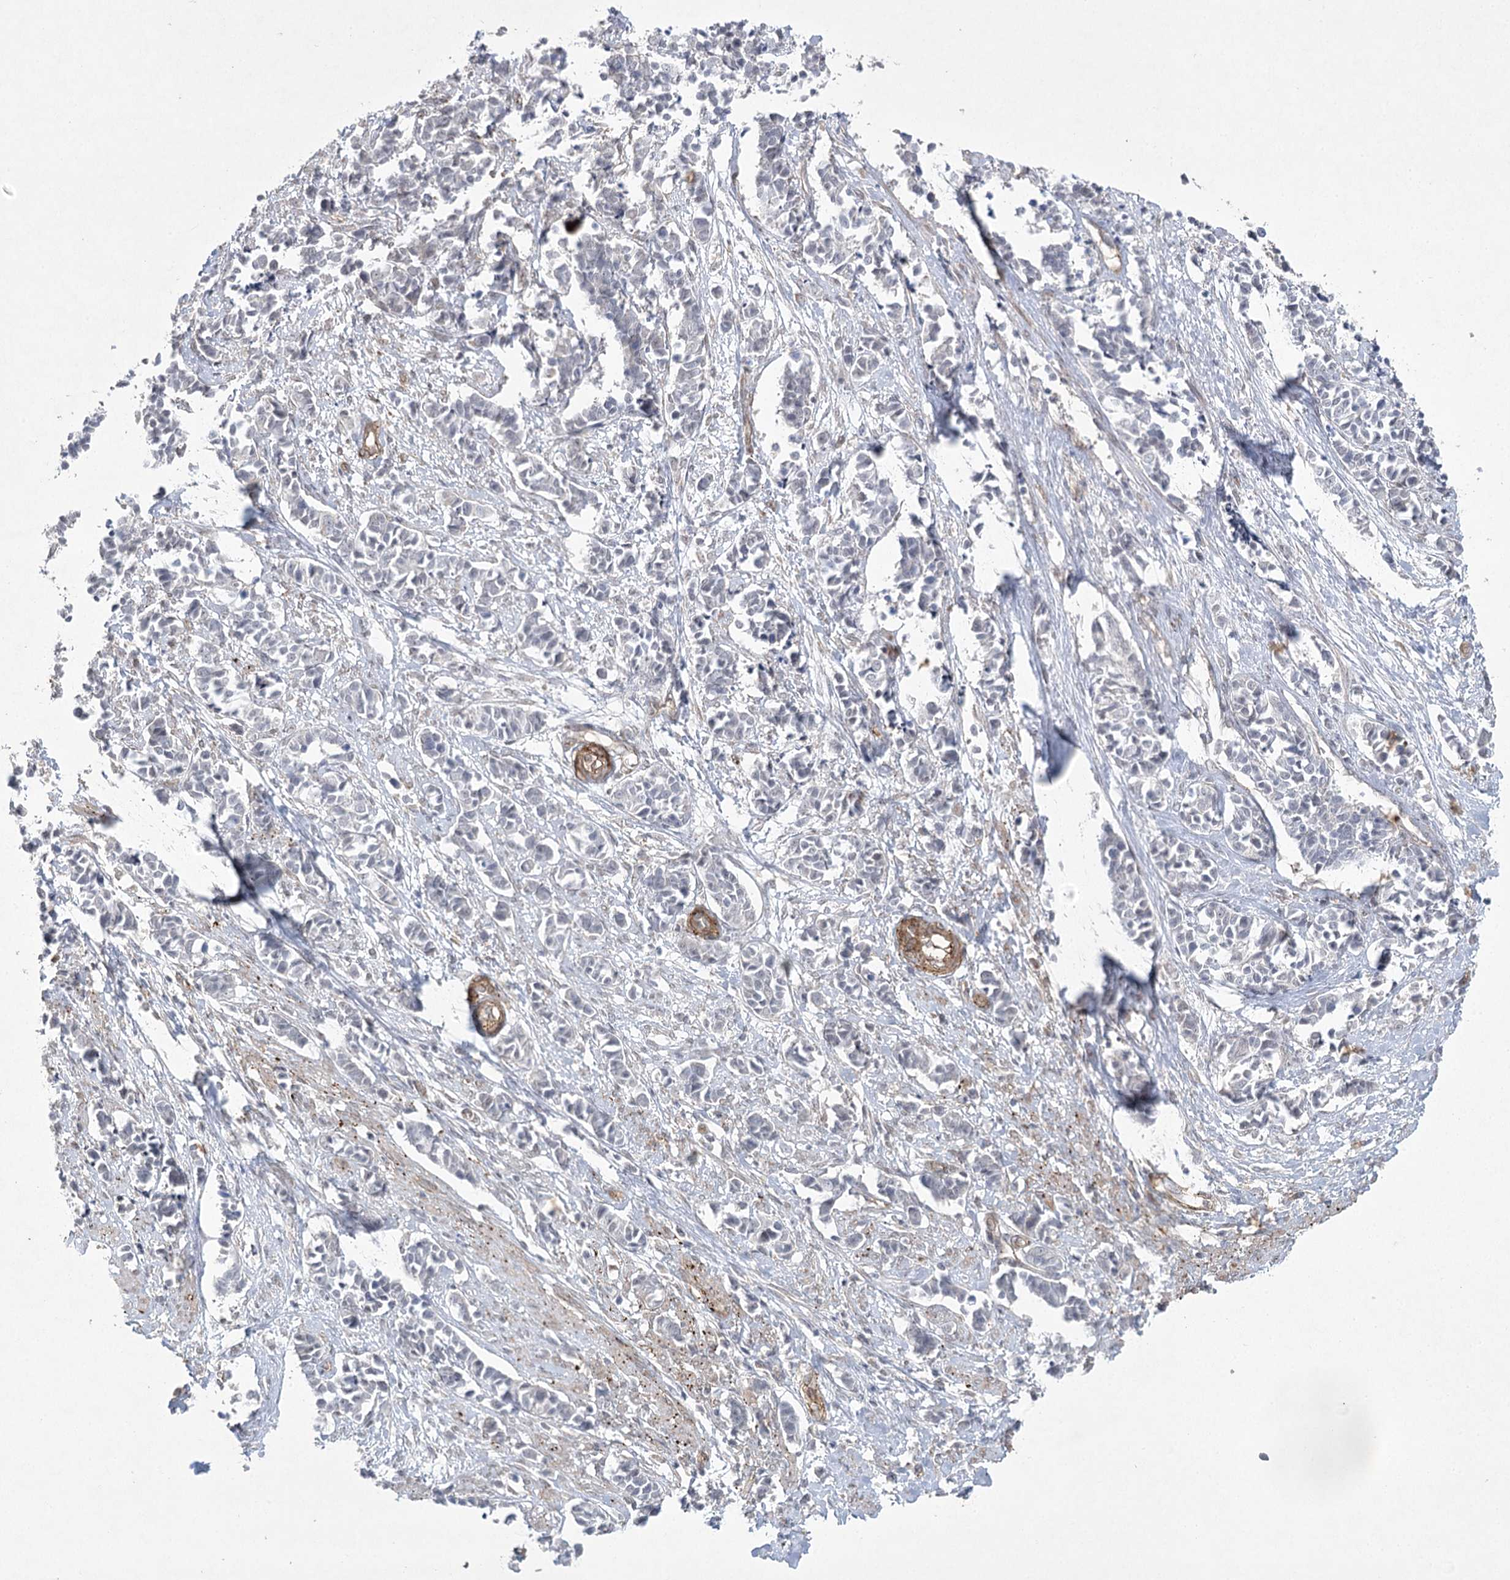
{"staining": {"intensity": "negative", "quantity": "none", "location": "none"}, "tissue": "cervical cancer", "cell_type": "Tumor cells", "image_type": "cancer", "snomed": [{"axis": "morphology", "description": "Normal tissue, NOS"}, {"axis": "morphology", "description": "Squamous cell carcinoma, NOS"}, {"axis": "topography", "description": "Cervix"}], "caption": "Immunohistochemical staining of squamous cell carcinoma (cervical) shows no significant positivity in tumor cells.", "gene": "AMTN", "patient": {"sex": "female", "age": 35}}